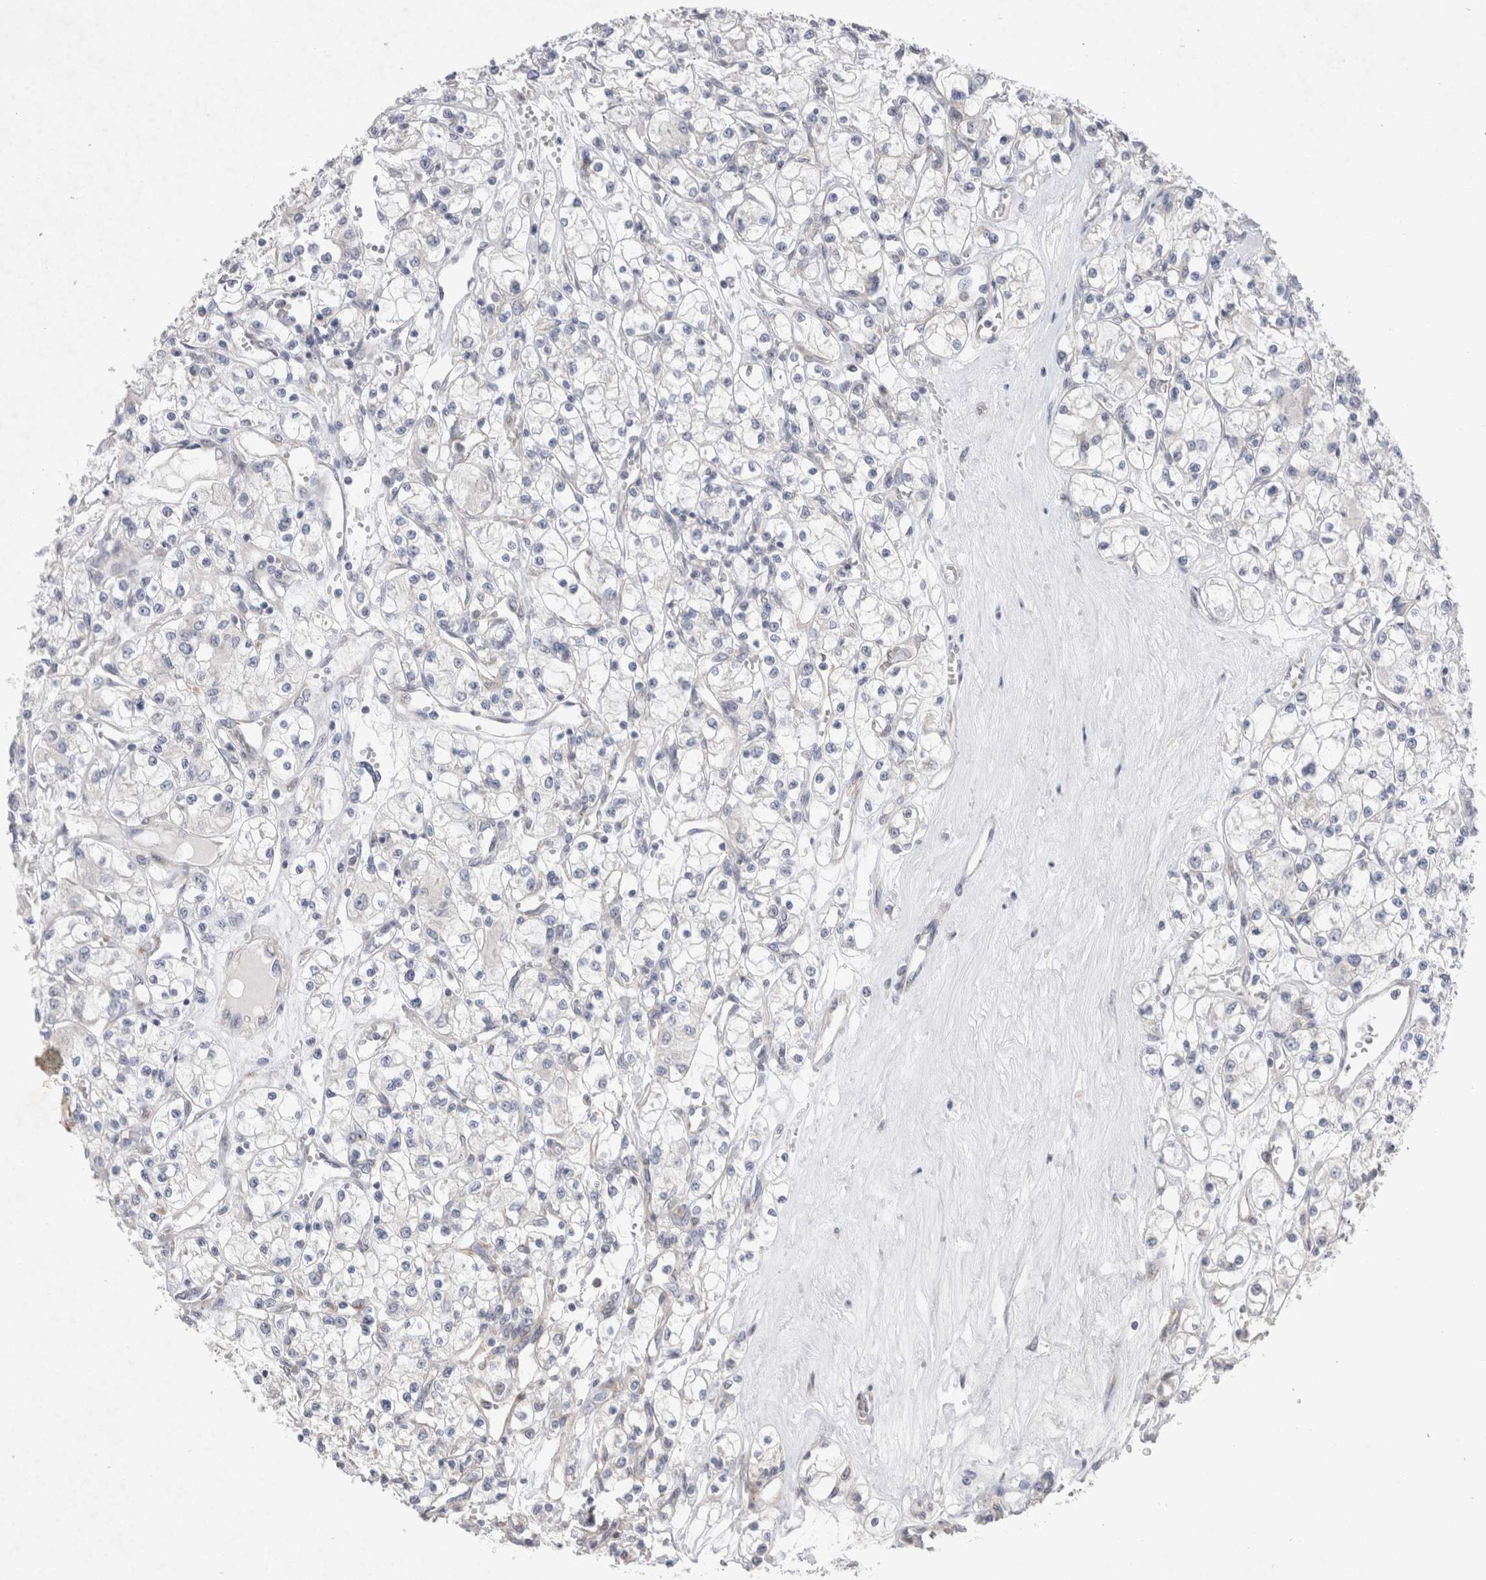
{"staining": {"intensity": "negative", "quantity": "none", "location": "none"}, "tissue": "renal cancer", "cell_type": "Tumor cells", "image_type": "cancer", "snomed": [{"axis": "morphology", "description": "Adenocarcinoma, NOS"}, {"axis": "topography", "description": "Kidney"}], "caption": "This is an IHC image of adenocarcinoma (renal). There is no positivity in tumor cells.", "gene": "BICD2", "patient": {"sex": "female", "age": 59}}